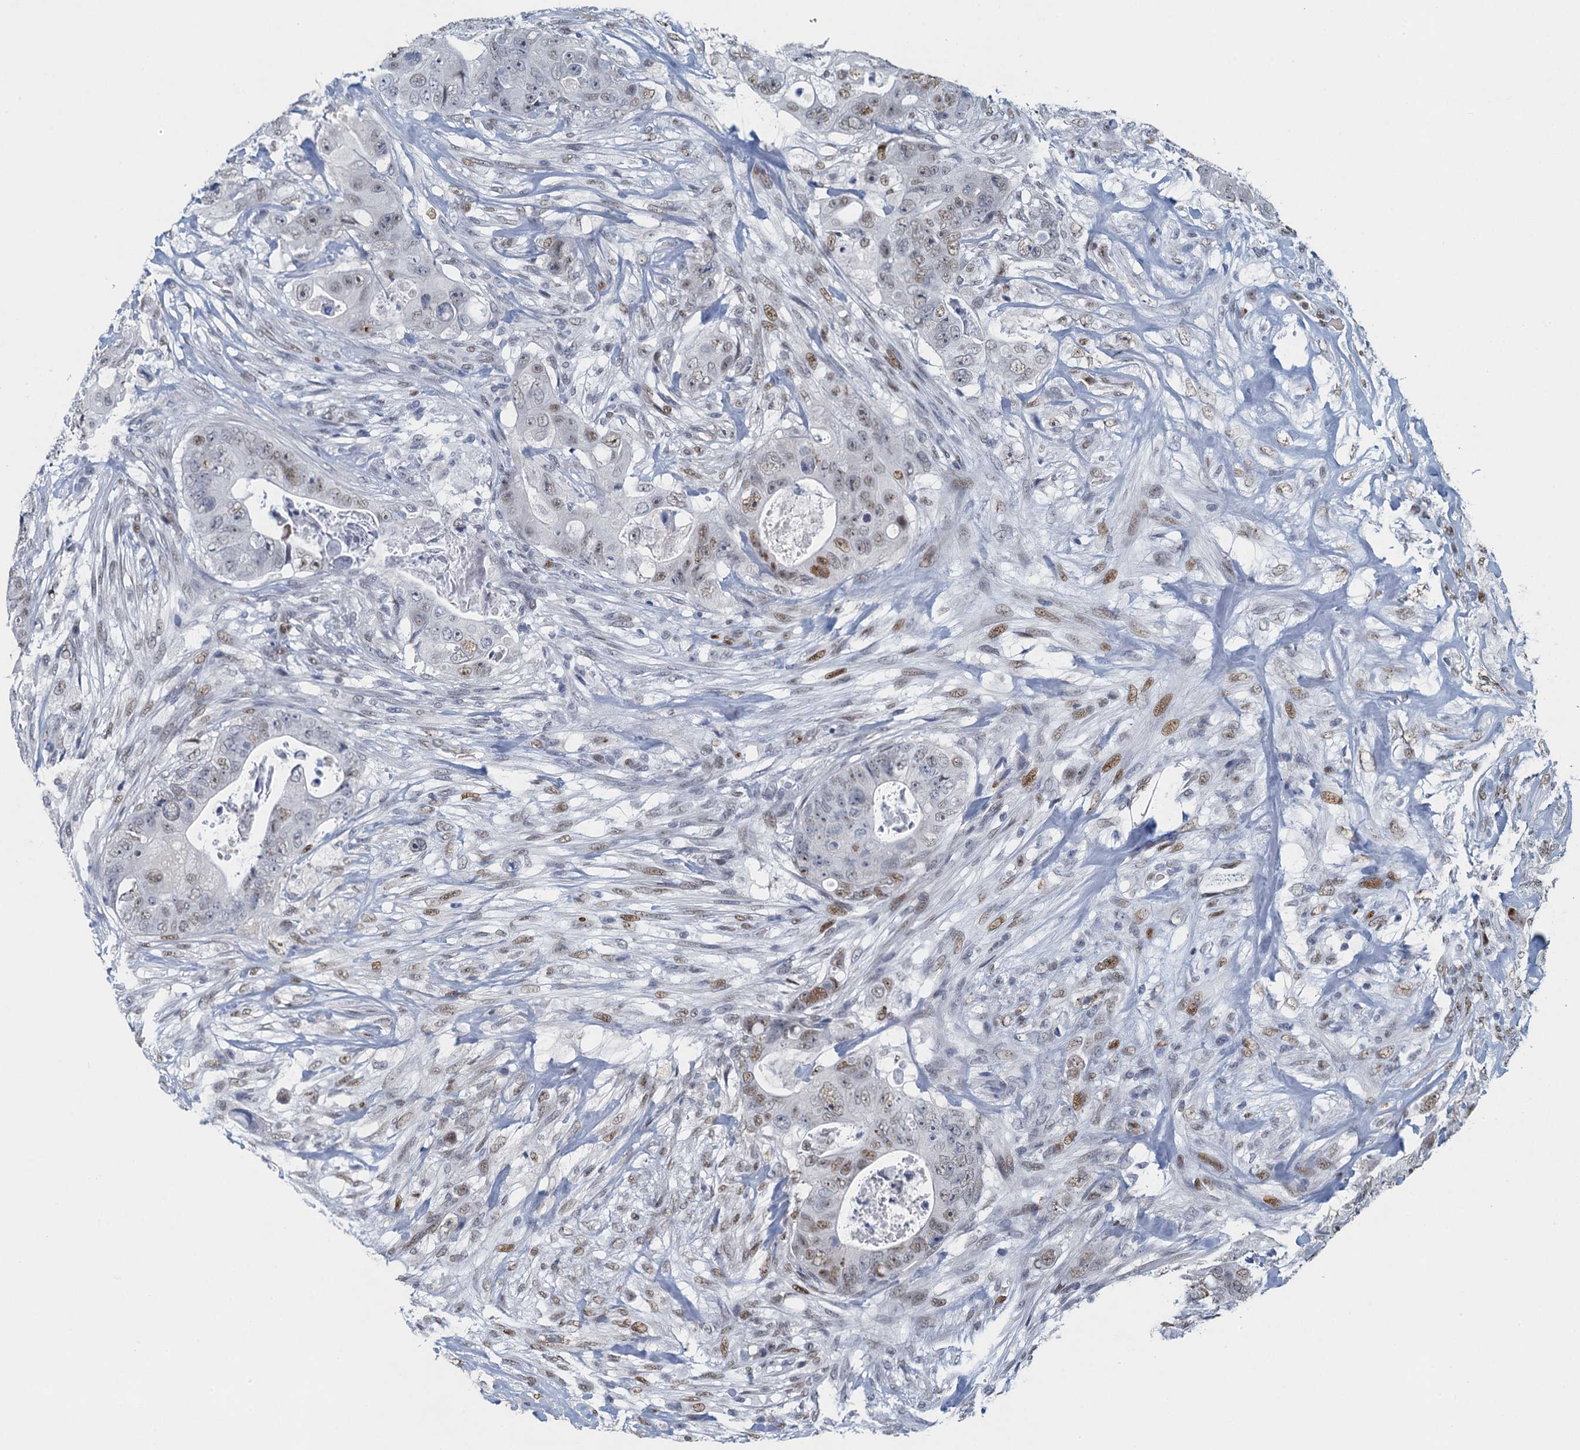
{"staining": {"intensity": "moderate", "quantity": "<25%", "location": "nuclear"}, "tissue": "colorectal cancer", "cell_type": "Tumor cells", "image_type": "cancer", "snomed": [{"axis": "morphology", "description": "Adenocarcinoma, NOS"}, {"axis": "topography", "description": "Colon"}], "caption": "Moderate nuclear staining is identified in about <25% of tumor cells in adenocarcinoma (colorectal). (Brightfield microscopy of DAB IHC at high magnification).", "gene": "TTLL9", "patient": {"sex": "female", "age": 46}}